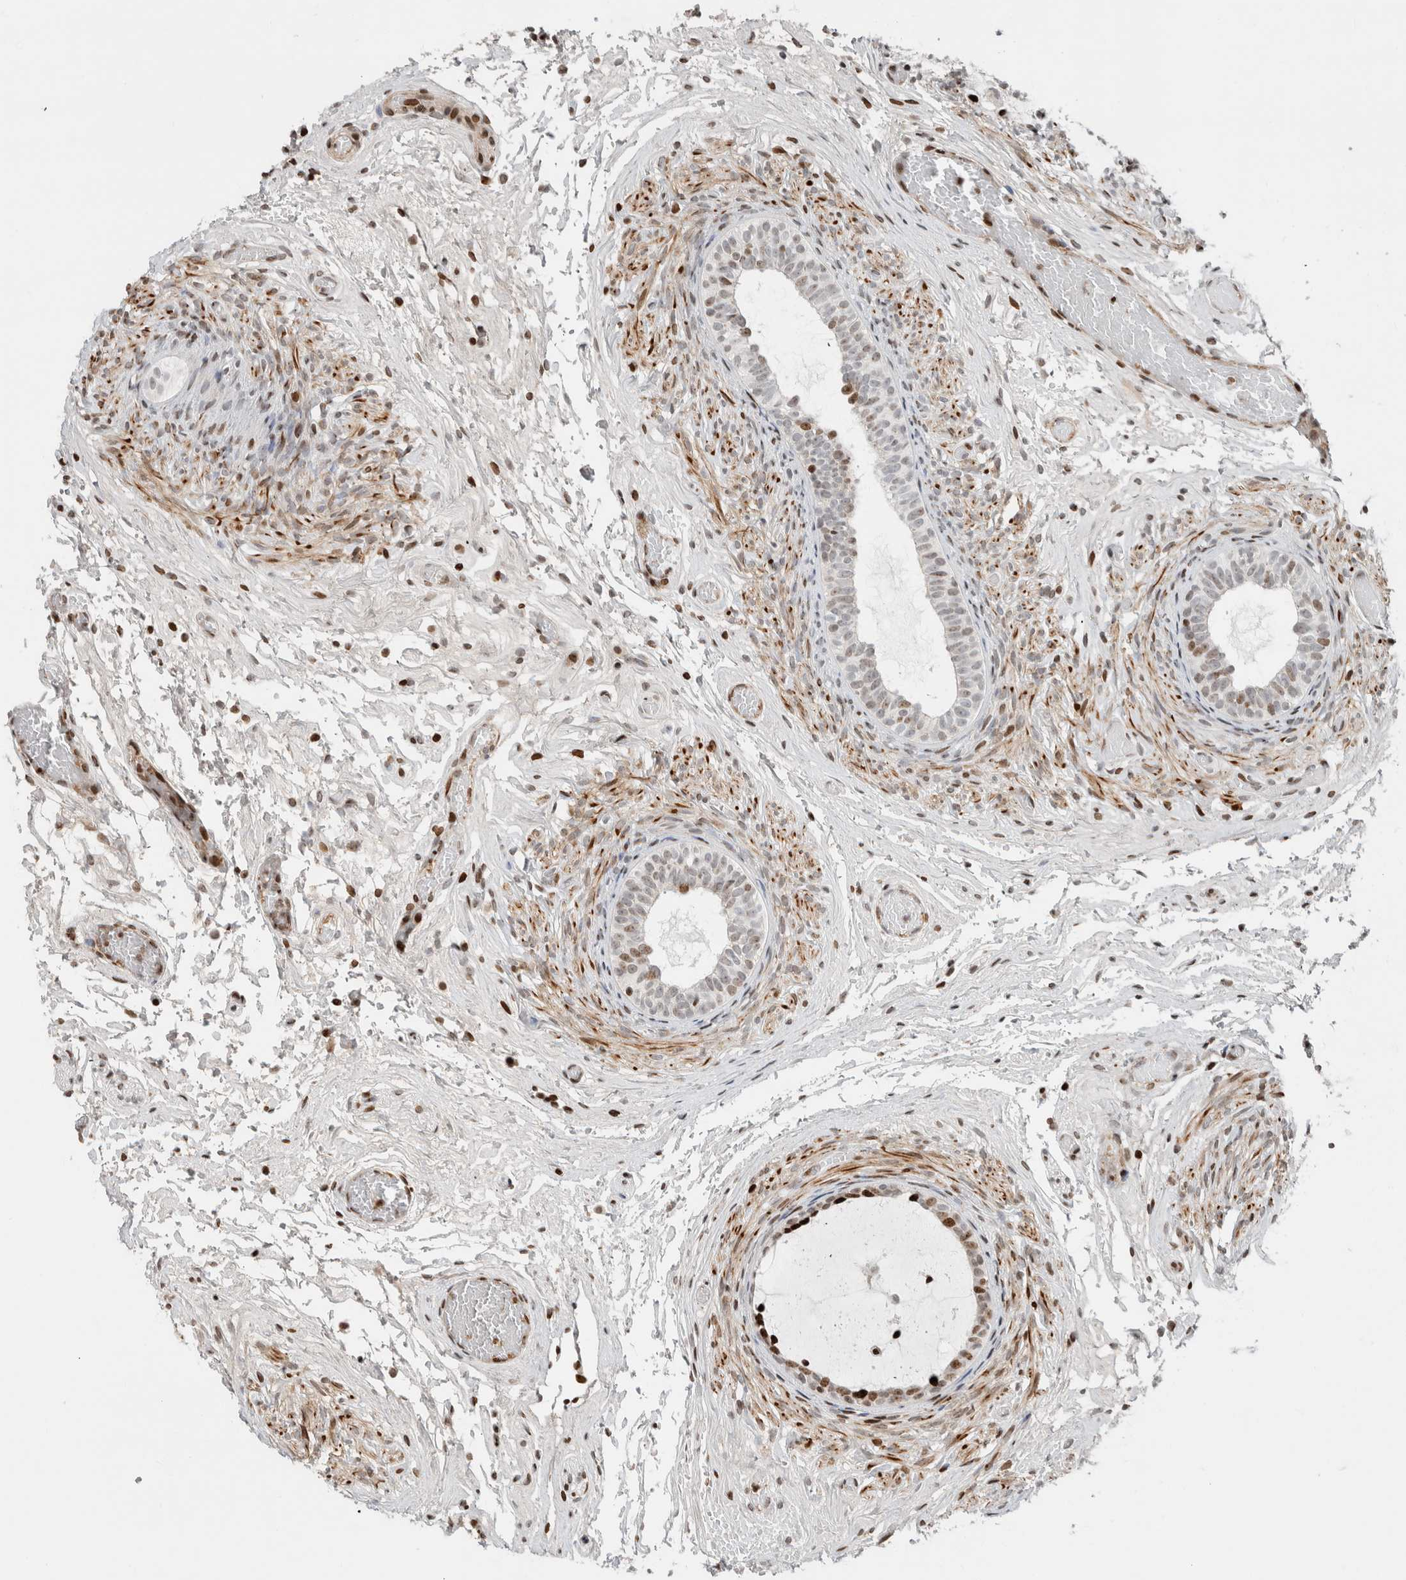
{"staining": {"intensity": "moderate", "quantity": "<25%", "location": "nuclear"}, "tissue": "epididymis", "cell_type": "Glandular cells", "image_type": "normal", "snomed": [{"axis": "morphology", "description": "Normal tissue, NOS"}, {"axis": "topography", "description": "Epididymis"}], "caption": "Immunohistochemical staining of normal epididymis demonstrates low levels of moderate nuclear expression in about <25% of glandular cells.", "gene": "GINS4", "patient": {"sex": "male", "age": 5}}